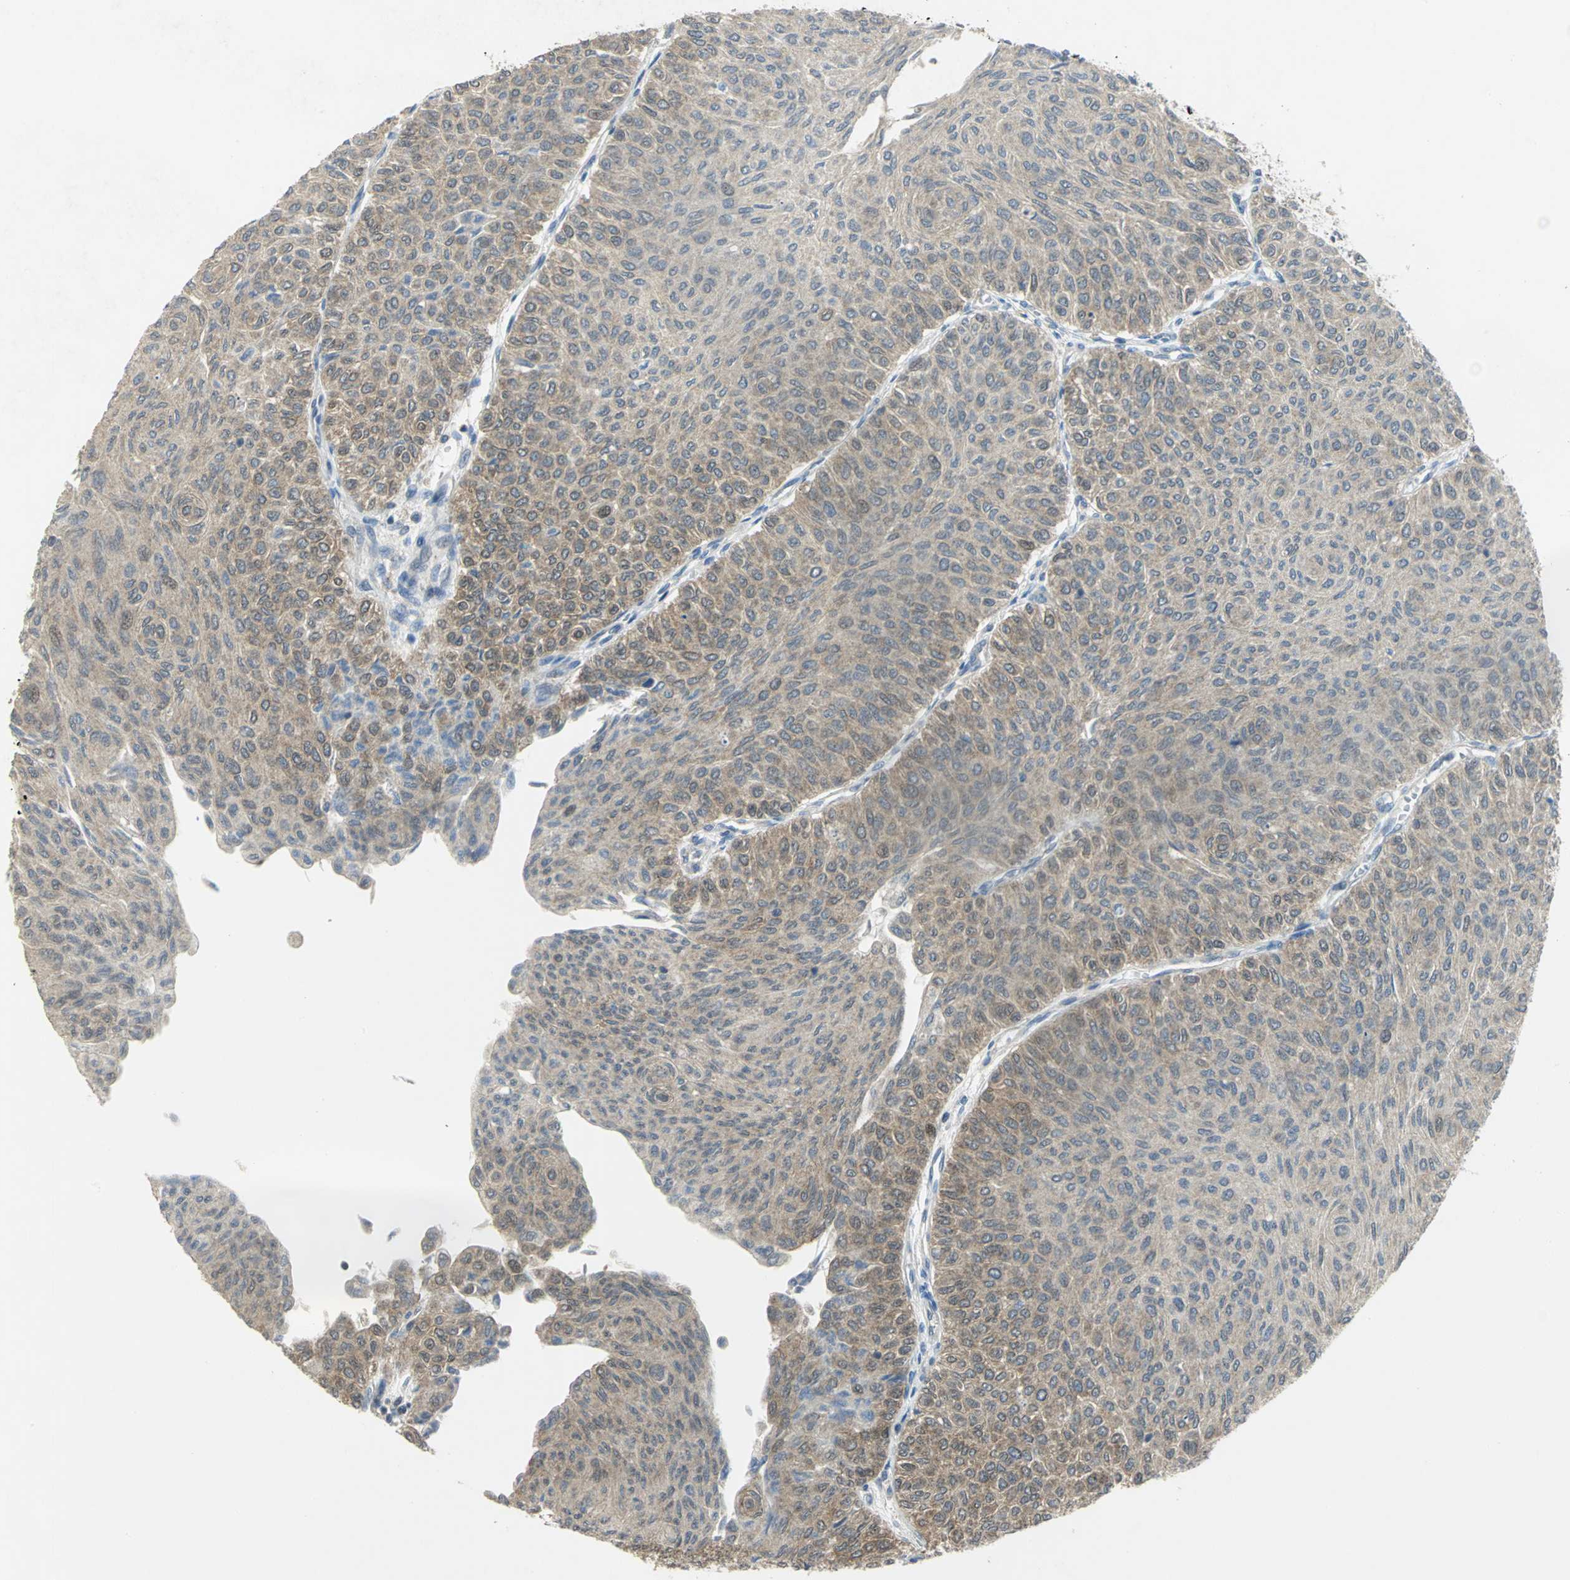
{"staining": {"intensity": "weak", "quantity": ">75%", "location": "cytoplasmic/membranous"}, "tissue": "urothelial cancer", "cell_type": "Tumor cells", "image_type": "cancer", "snomed": [{"axis": "morphology", "description": "Urothelial carcinoma, Low grade"}, {"axis": "topography", "description": "Urinary bladder"}], "caption": "This is a histology image of IHC staining of urothelial cancer, which shows weak positivity in the cytoplasmic/membranous of tumor cells.", "gene": "PPIA", "patient": {"sex": "male", "age": 78}}